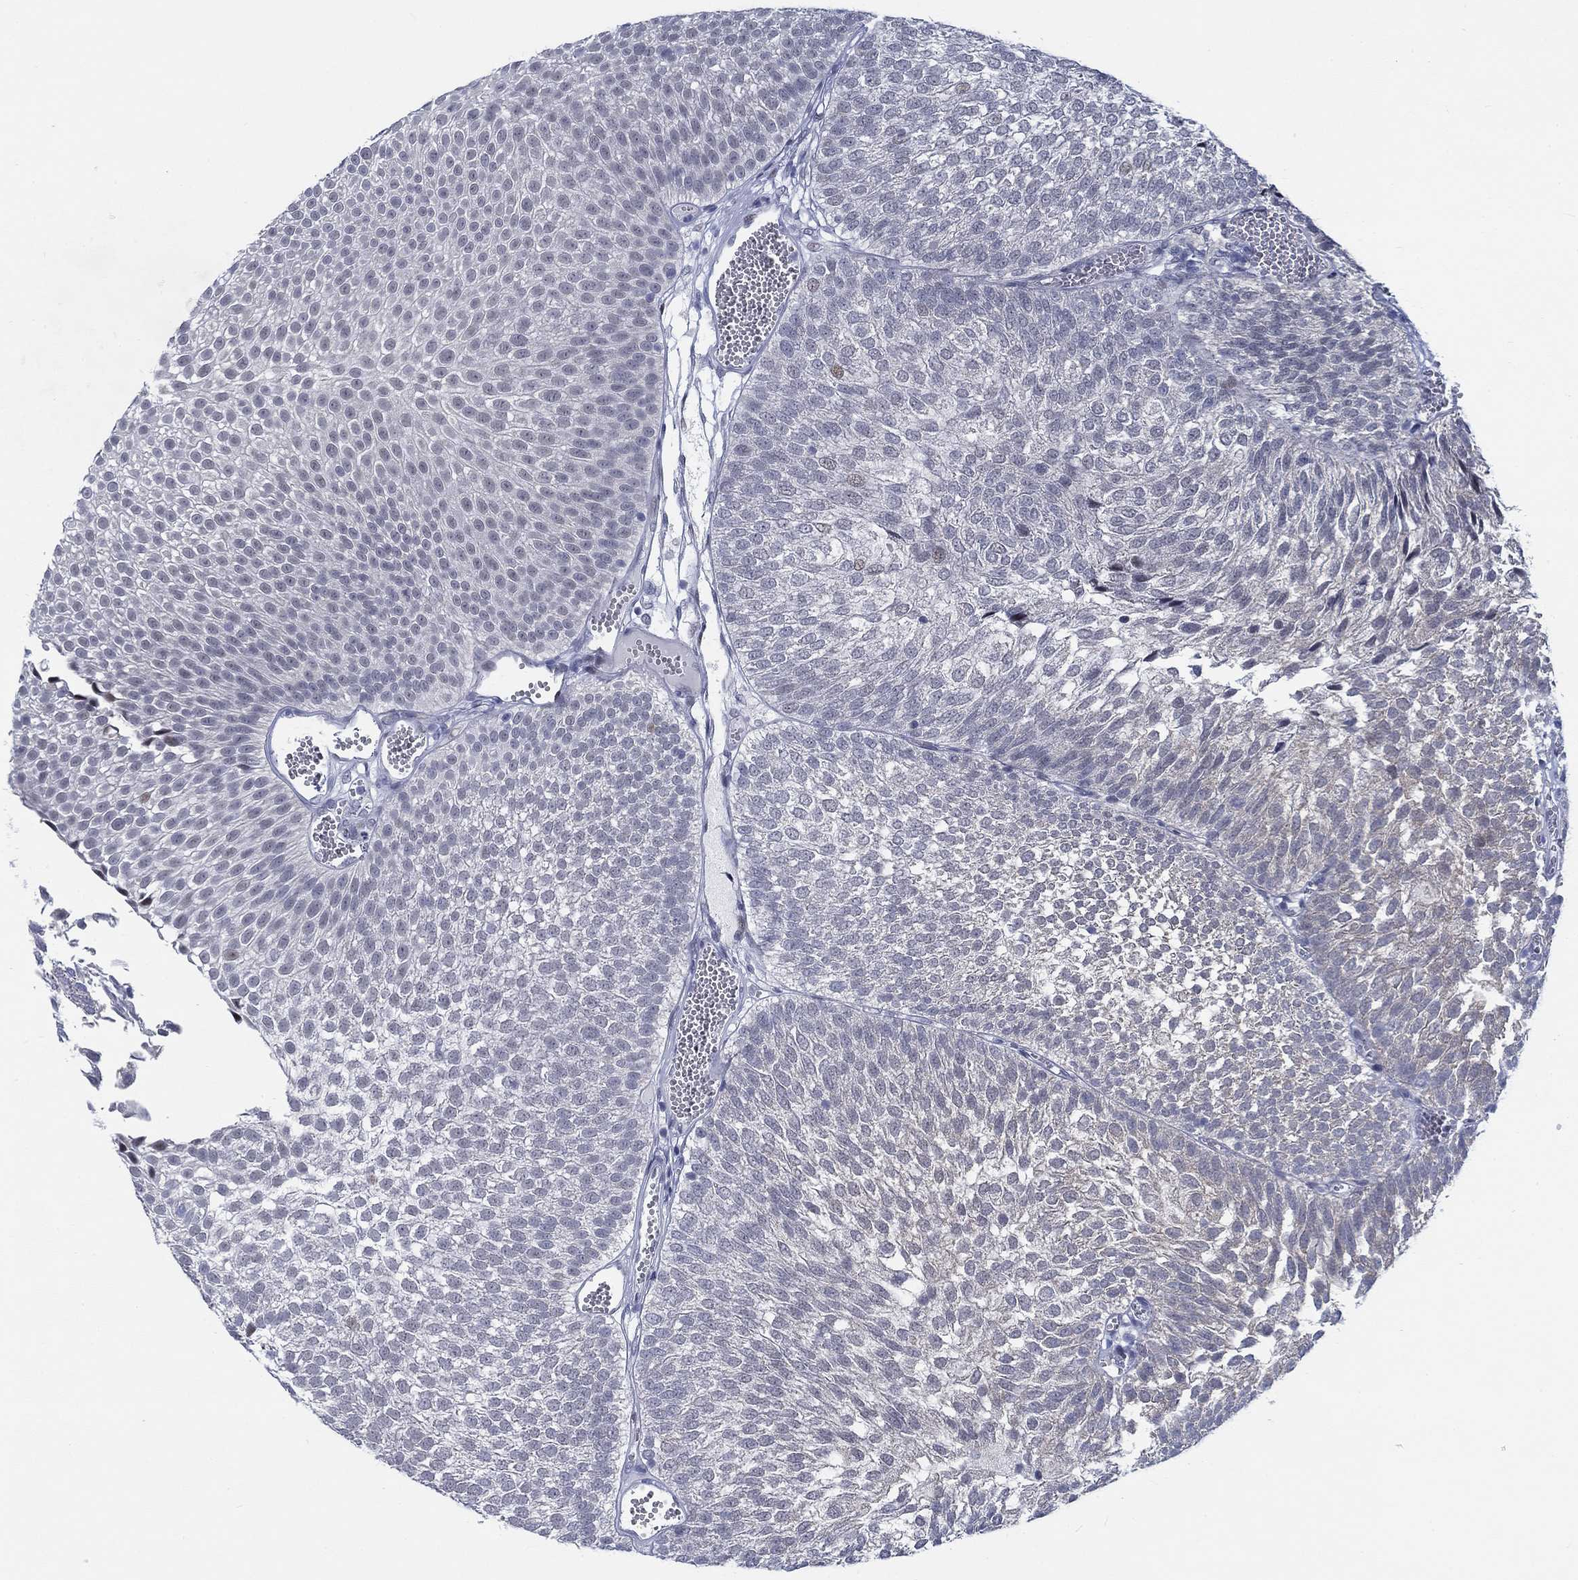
{"staining": {"intensity": "negative", "quantity": "none", "location": "none"}, "tissue": "urothelial cancer", "cell_type": "Tumor cells", "image_type": "cancer", "snomed": [{"axis": "morphology", "description": "Urothelial carcinoma, Low grade"}, {"axis": "topography", "description": "Urinary bladder"}], "caption": "Human urothelial cancer stained for a protein using immunohistochemistry (IHC) exhibits no positivity in tumor cells.", "gene": "NEU3", "patient": {"sex": "male", "age": 52}}